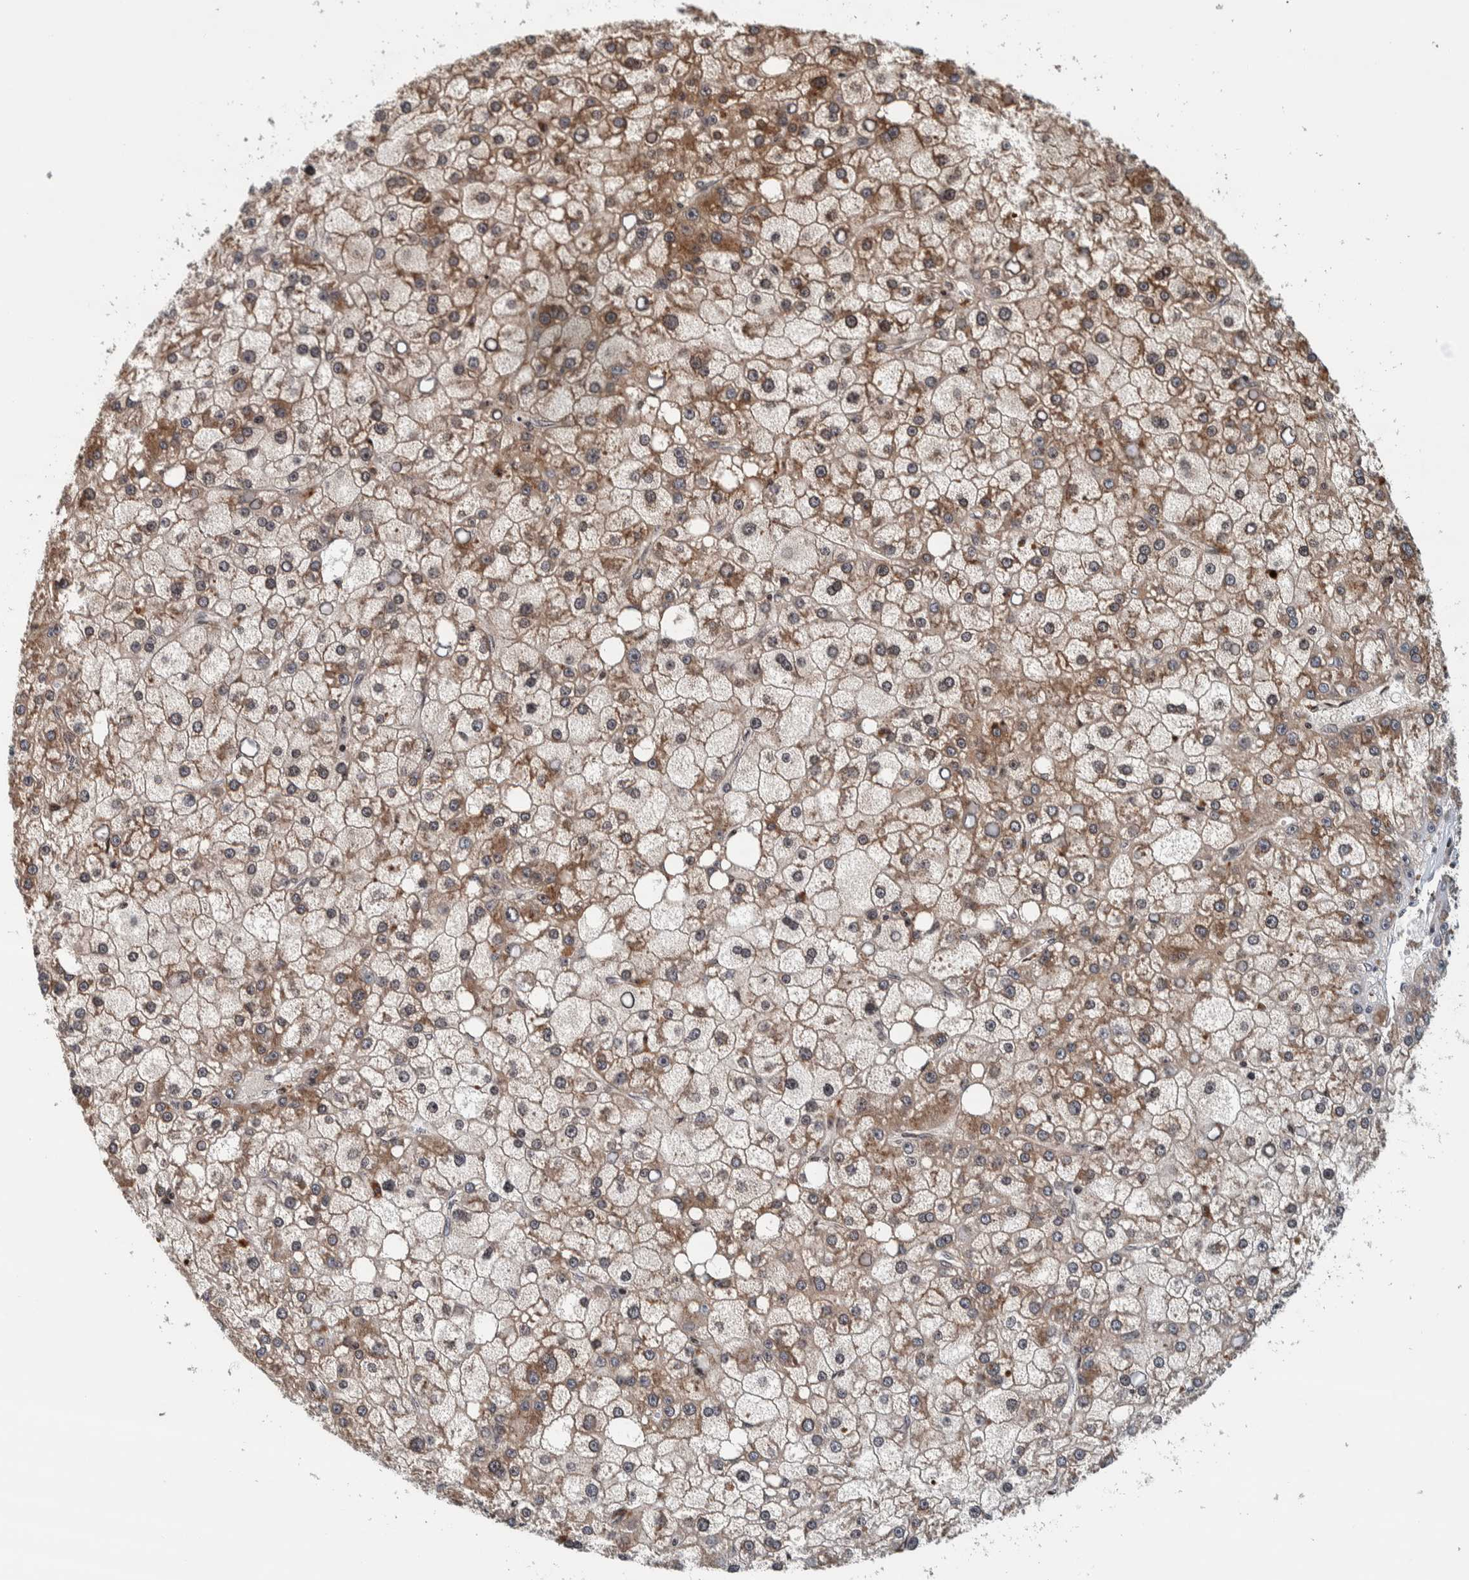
{"staining": {"intensity": "moderate", "quantity": "<25%", "location": "cytoplasmic/membranous"}, "tissue": "liver cancer", "cell_type": "Tumor cells", "image_type": "cancer", "snomed": [{"axis": "morphology", "description": "Carcinoma, Hepatocellular, NOS"}, {"axis": "topography", "description": "Liver"}], "caption": "A brown stain shows moderate cytoplasmic/membranous positivity of a protein in liver cancer tumor cells.", "gene": "CCDC182", "patient": {"sex": "male", "age": 67}}